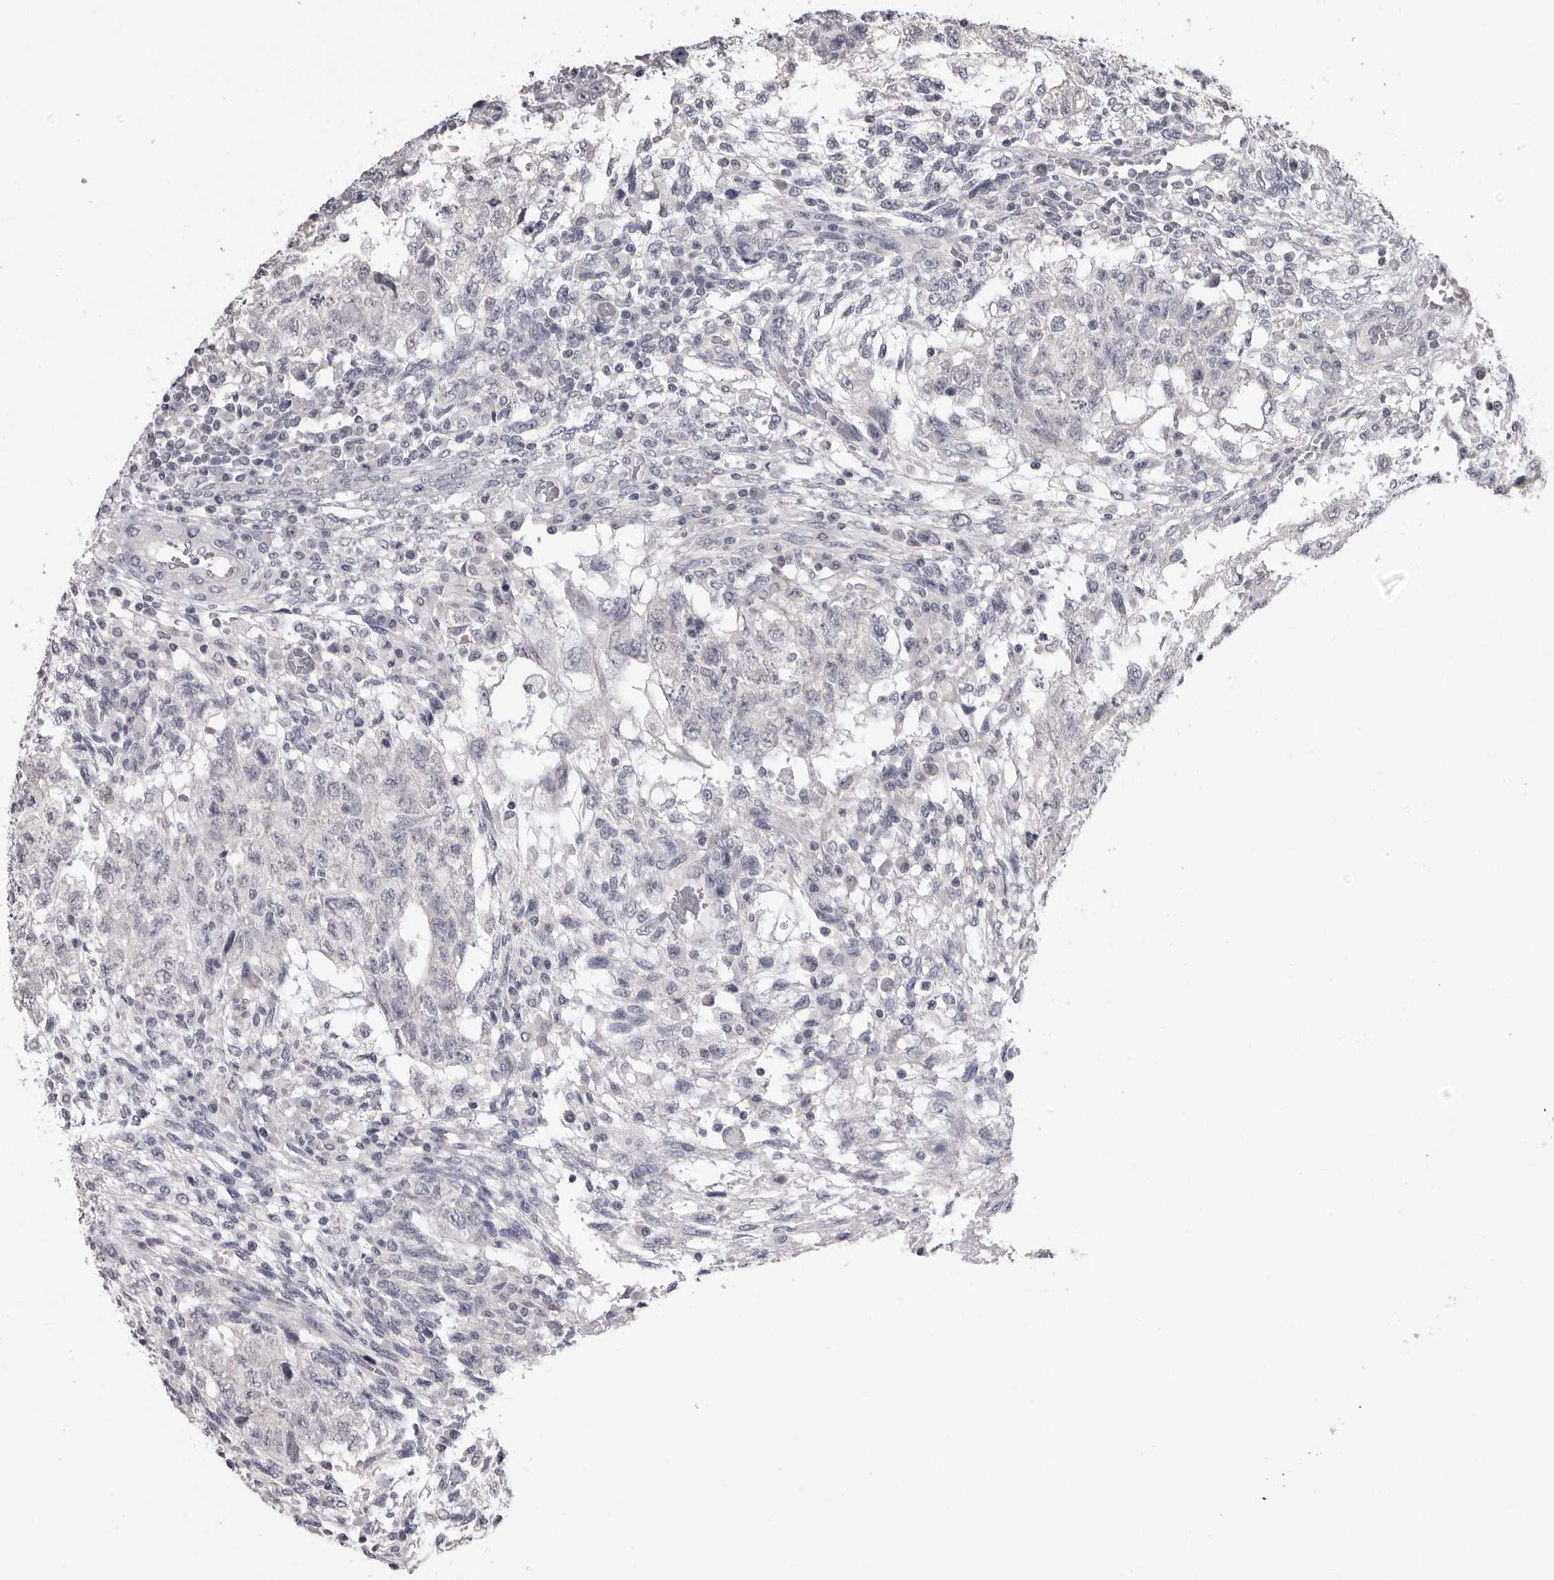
{"staining": {"intensity": "negative", "quantity": "none", "location": "none"}, "tissue": "testis cancer", "cell_type": "Tumor cells", "image_type": "cancer", "snomed": [{"axis": "morphology", "description": "Normal tissue, NOS"}, {"axis": "morphology", "description": "Carcinoma, Embryonal, NOS"}, {"axis": "topography", "description": "Testis"}], "caption": "Protein analysis of embryonal carcinoma (testis) reveals no significant expression in tumor cells.", "gene": "GPN2", "patient": {"sex": "male", "age": 36}}